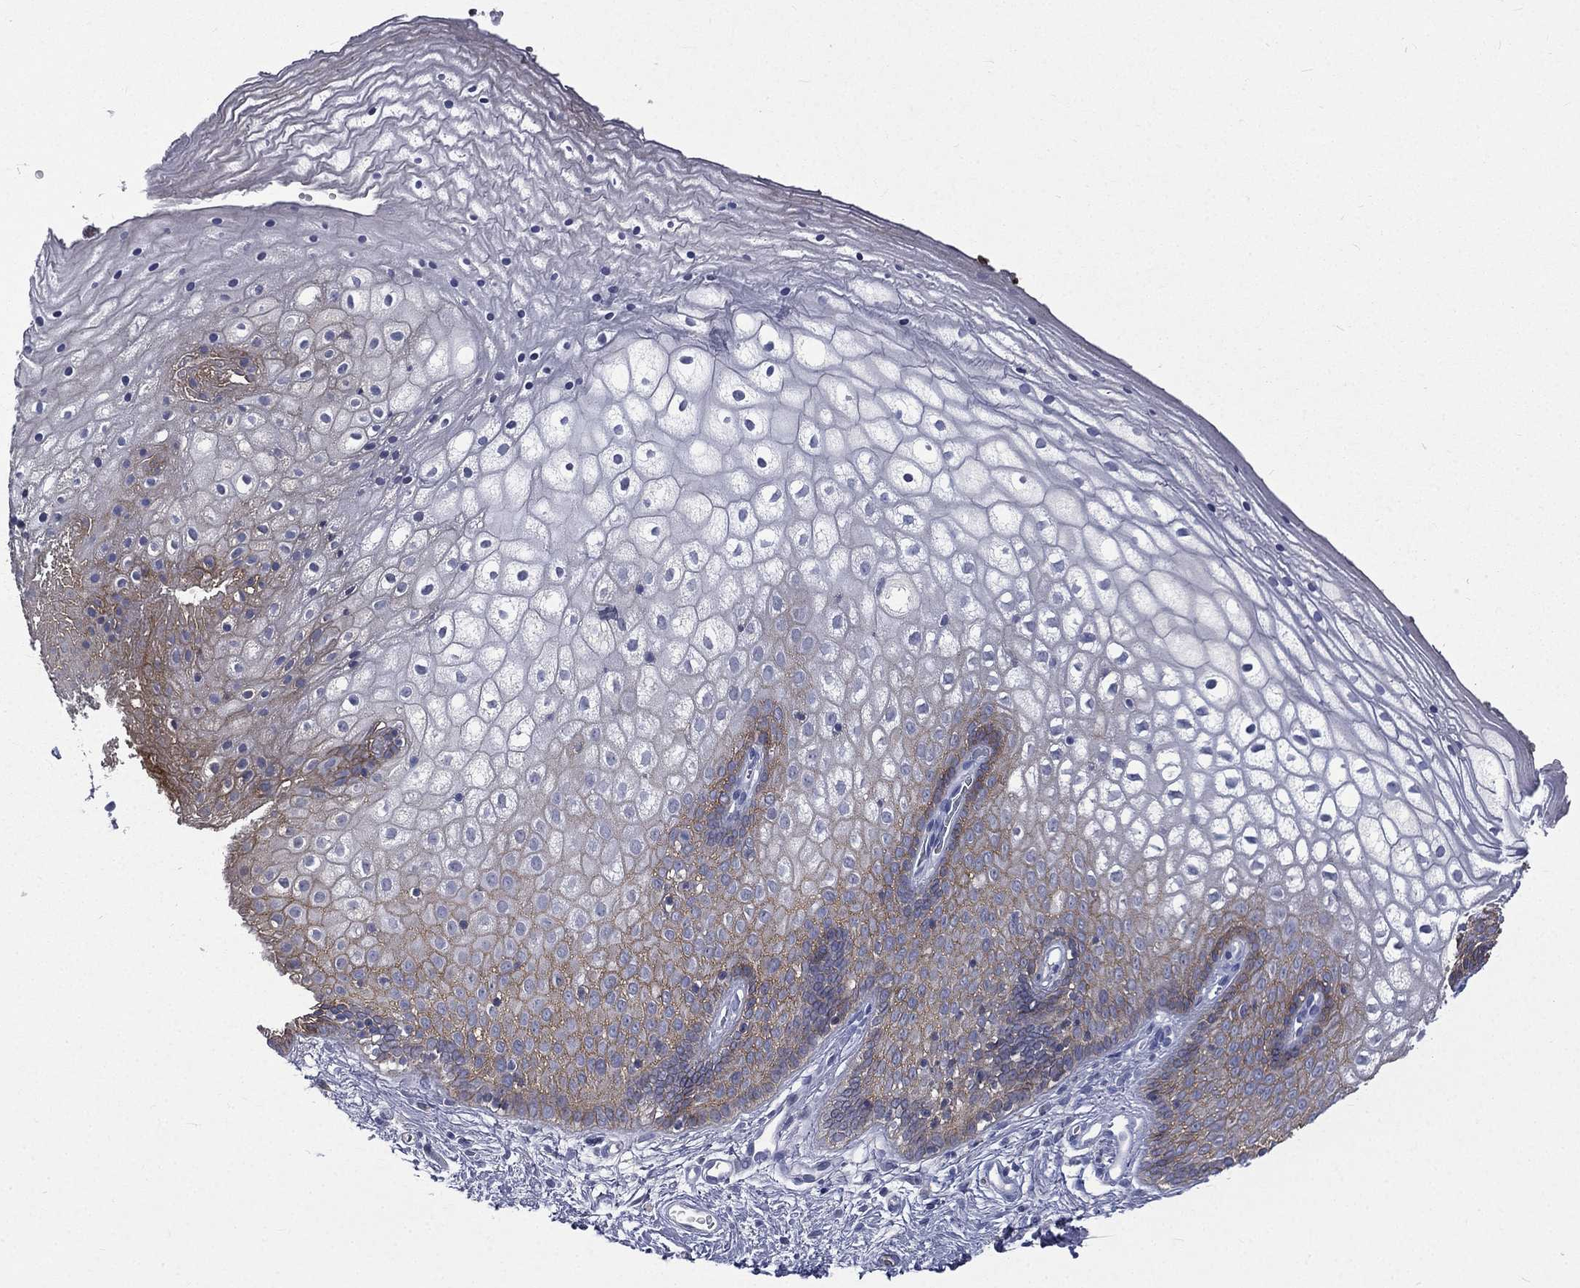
{"staining": {"intensity": "weak", "quantity": "<25%", "location": "cytoplasmic/membranous"}, "tissue": "vagina", "cell_type": "Squamous epithelial cells", "image_type": "normal", "snomed": [{"axis": "morphology", "description": "Normal tissue, NOS"}, {"axis": "topography", "description": "Vagina"}], "caption": "This image is of benign vagina stained with immunohistochemistry (IHC) to label a protein in brown with the nuclei are counter-stained blue. There is no staining in squamous epithelial cells. (DAB (3,3'-diaminobenzidine) IHC with hematoxylin counter stain).", "gene": "CA12", "patient": {"sex": "female", "age": 32}}